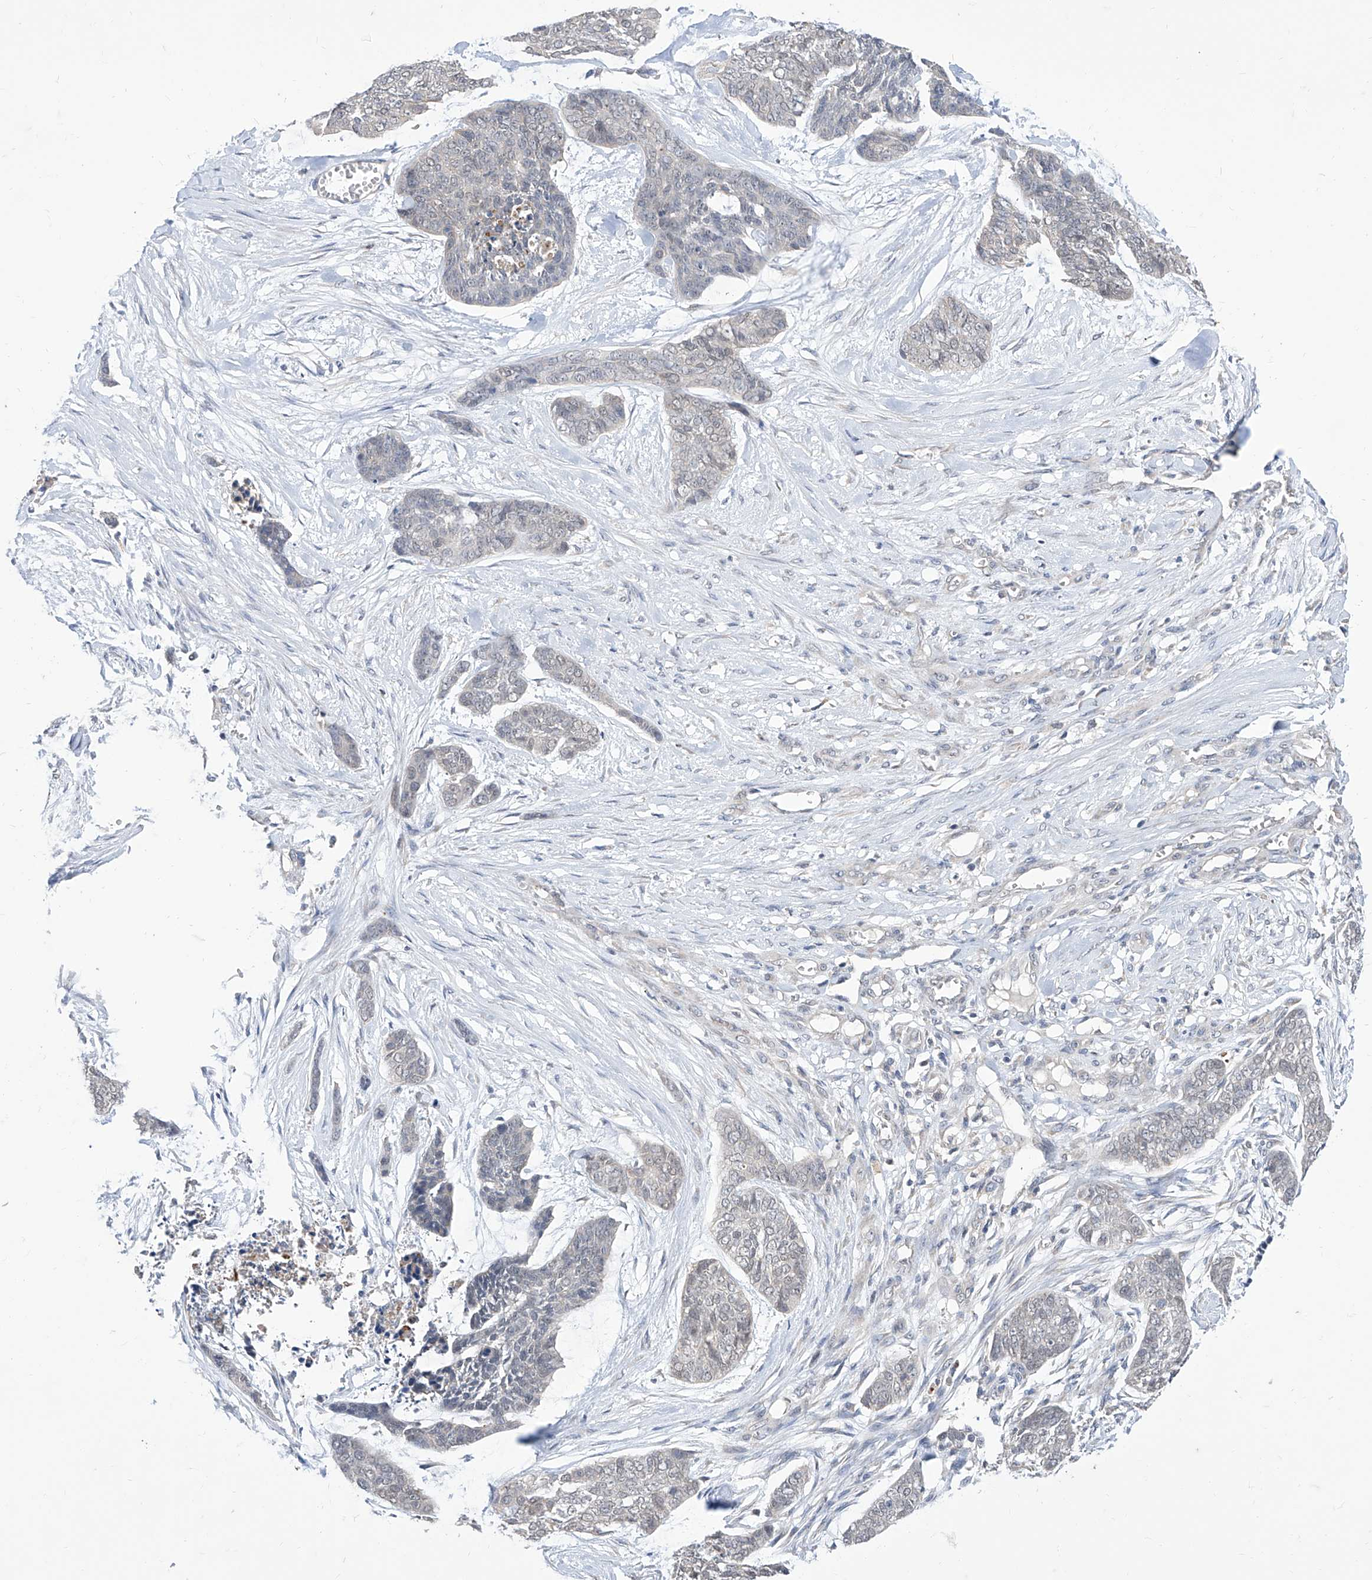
{"staining": {"intensity": "weak", "quantity": "<25%", "location": "nuclear"}, "tissue": "skin cancer", "cell_type": "Tumor cells", "image_type": "cancer", "snomed": [{"axis": "morphology", "description": "Basal cell carcinoma"}, {"axis": "topography", "description": "Skin"}], "caption": "Skin cancer was stained to show a protein in brown. There is no significant staining in tumor cells.", "gene": "BROX", "patient": {"sex": "female", "age": 64}}